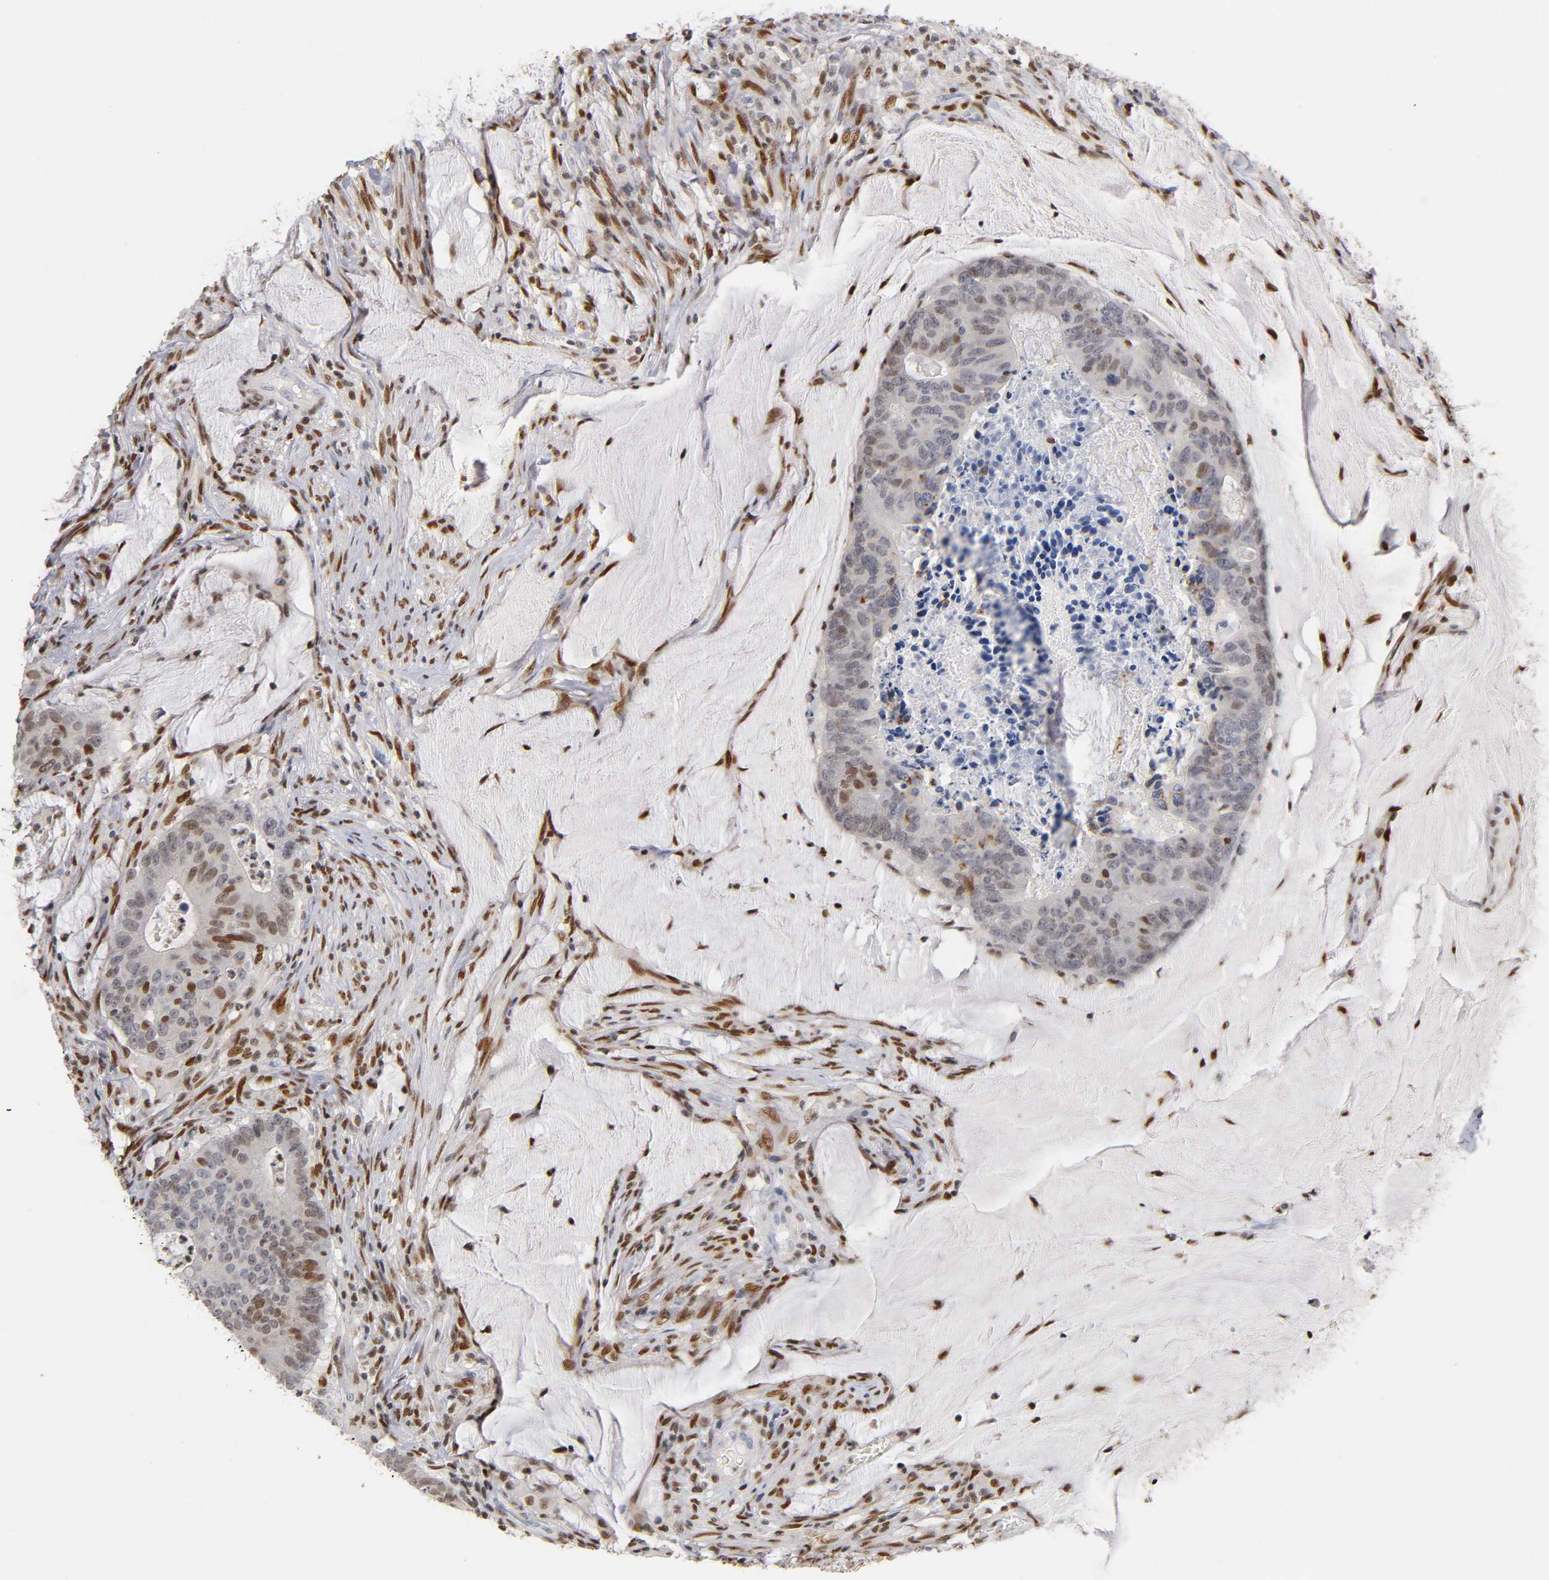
{"staining": {"intensity": "weak", "quantity": "25%-75%", "location": "nuclear"}, "tissue": "colorectal cancer", "cell_type": "Tumor cells", "image_type": "cancer", "snomed": [{"axis": "morphology", "description": "Adenocarcinoma, NOS"}, {"axis": "topography", "description": "Colon"}], "caption": "Immunohistochemical staining of colorectal adenocarcinoma reveals low levels of weak nuclear expression in approximately 25%-75% of tumor cells. The staining was performed using DAB to visualize the protein expression in brown, while the nuclei were stained in blue with hematoxylin (Magnification: 20x).", "gene": "RUNX1", "patient": {"sex": "male", "age": 45}}